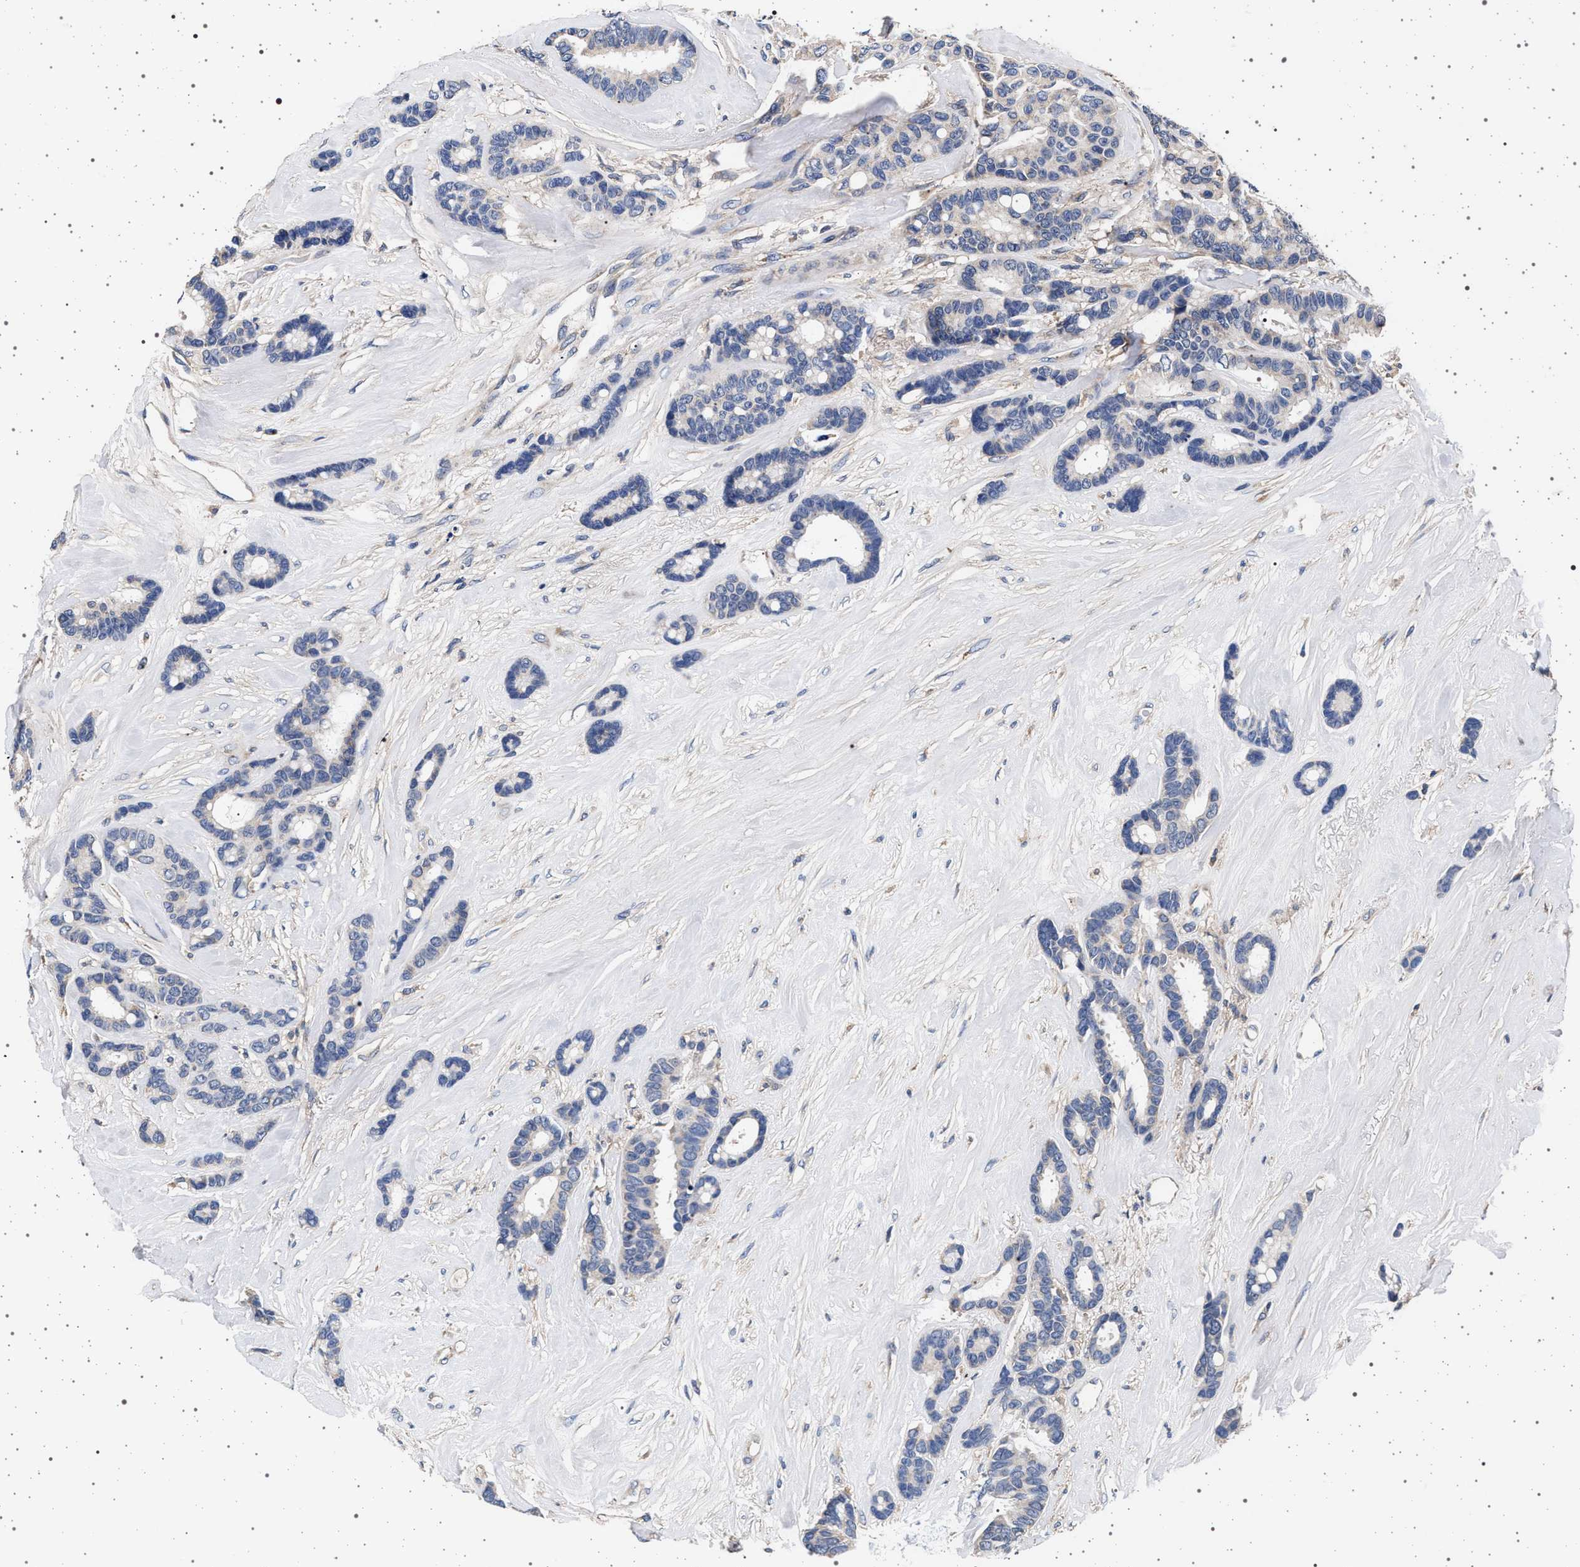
{"staining": {"intensity": "weak", "quantity": "<25%", "location": "cytoplasmic/membranous"}, "tissue": "breast cancer", "cell_type": "Tumor cells", "image_type": "cancer", "snomed": [{"axis": "morphology", "description": "Duct carcinoma"}, {"axis": "topography", "description": "Breast"}], "caption": "Immunohistochemistry (IHC) of human infiltrating ductal carcinoma (breast) reveals no expression in tumor cells. Brightfield microscopy of immunohistochemistry (IHC) stained with DAB (3,3'-diaminobenzidine) (brown) and hematoxylin (blue), captured at high magnification.", "gene": "MAP3K2", "patient": {"sex": "female", "age": 87}}